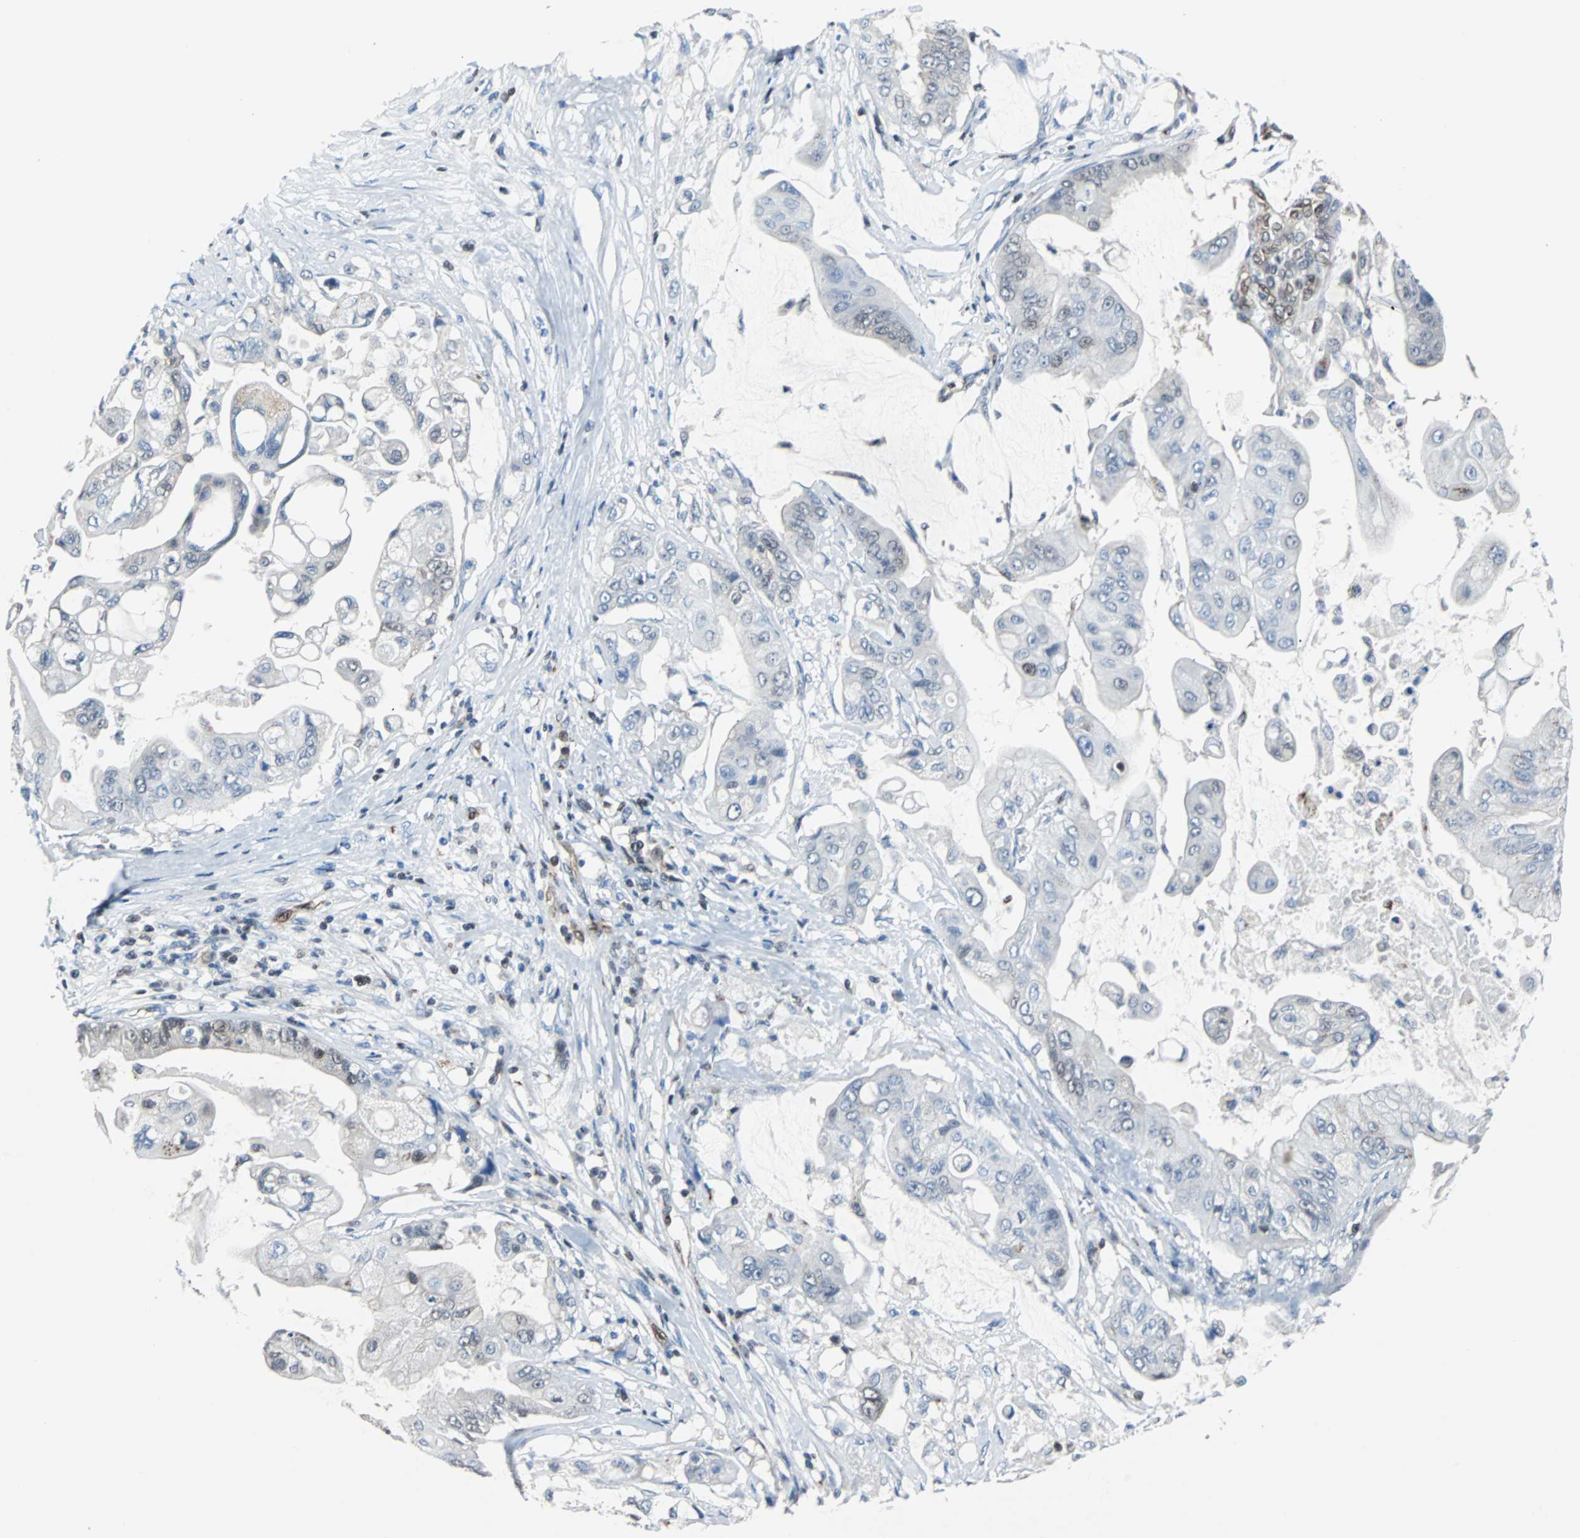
{"staining": {"intensity": "weak", "quantity": "<25%", "location": "cytoplasmic/membranous,nuclear"}, "tissue": "pancreatic cancer", "cell_type": "Tumor cells", "image_type": "cancer", "snomed": [{"axis": "morphology", "description": "Adenocarcinoma, NOS"}, {"axis": "topography", "description": "Pancreas"}], "caption": "A histopathology image of human pancreatic cancer is negative for staining in tumor cells.", "gene": "MAP2K6", "patient": {"sex": "female", "age": 75}}